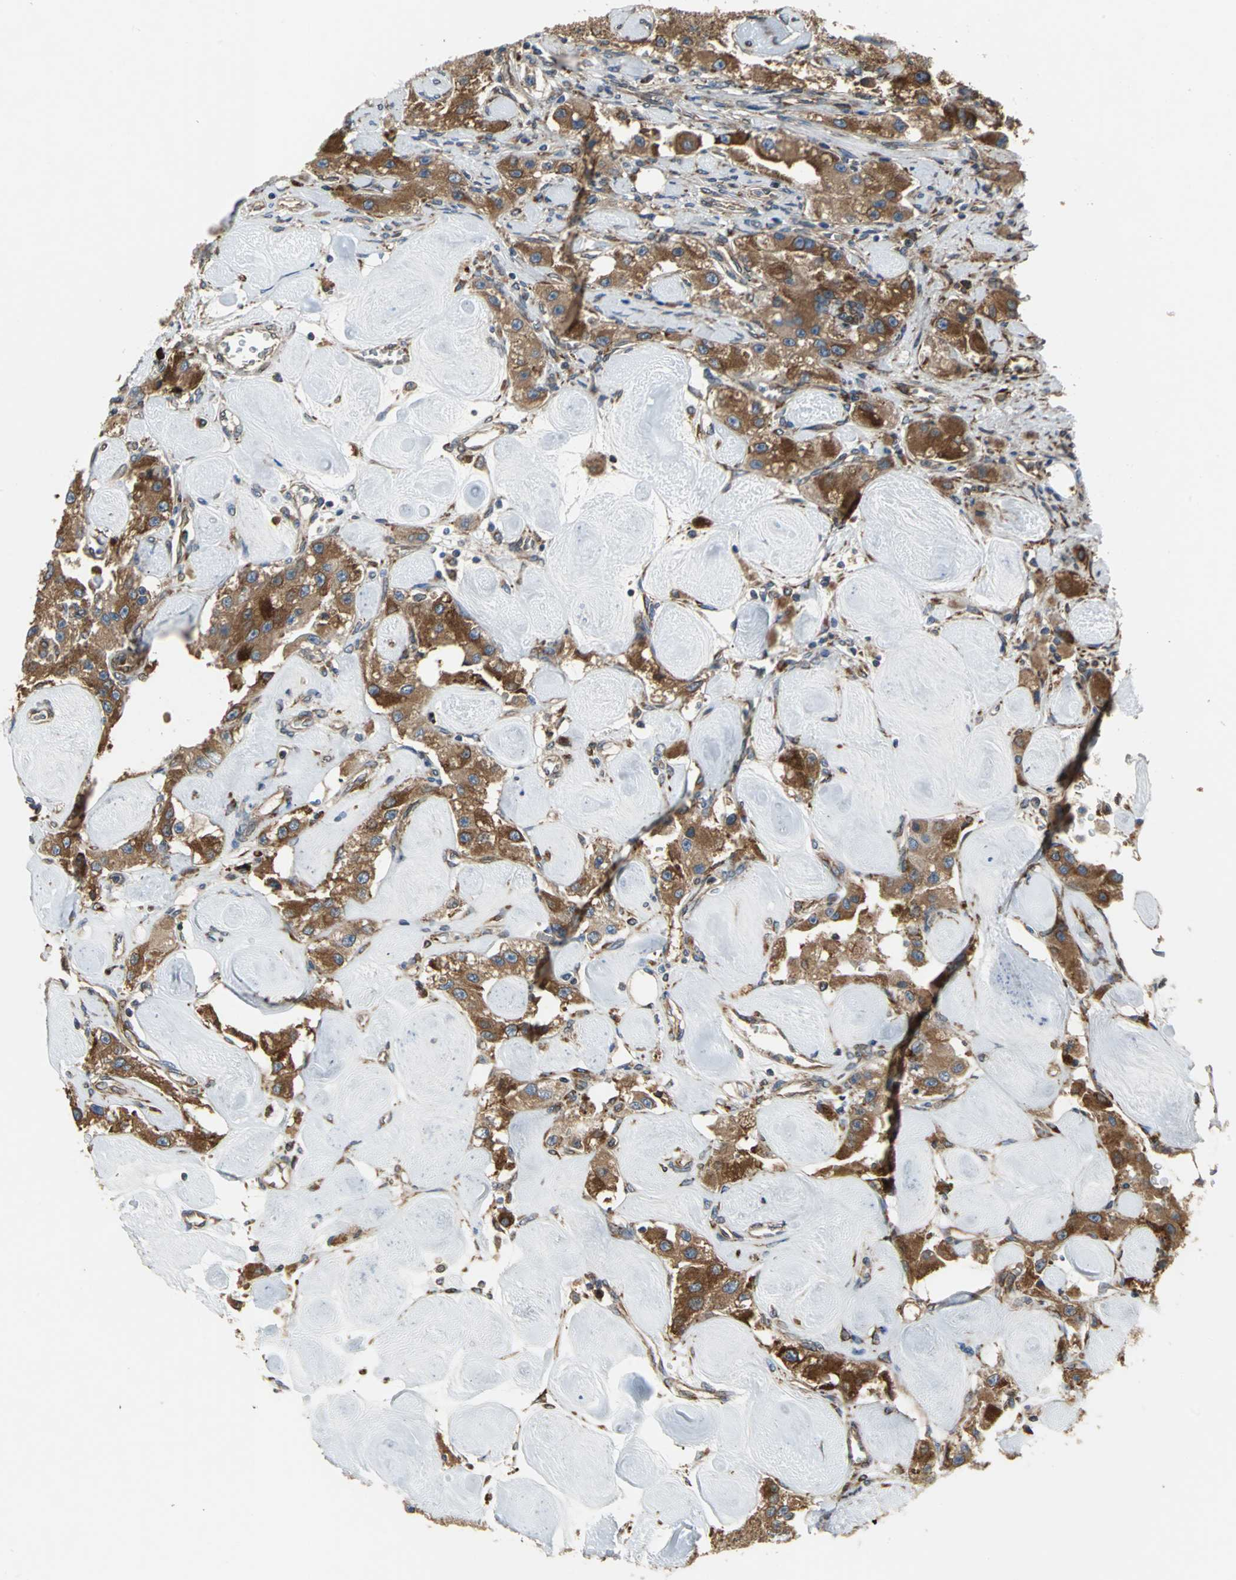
{"staining": {"intensity": "strong", "quantity": ">75%", "location": "cytoplasmic/membranous"}, "tissue": "carcinoid", "cell_type": "Tumor cells", "image_type": "cancer", "snomed": [{"axis": "morphology", "description": "Carcinoid, malignant, NOS"}, {"axis": "topography", "description": "Pancreas"}], "caption": "Malignant carcinoid stained with IHC demonstrates strong cytoplasmic/membranous positivity in about >75% of tumor cells.", "gene": "SYVN1", "patient": {"sex": "male", "age": 41}}